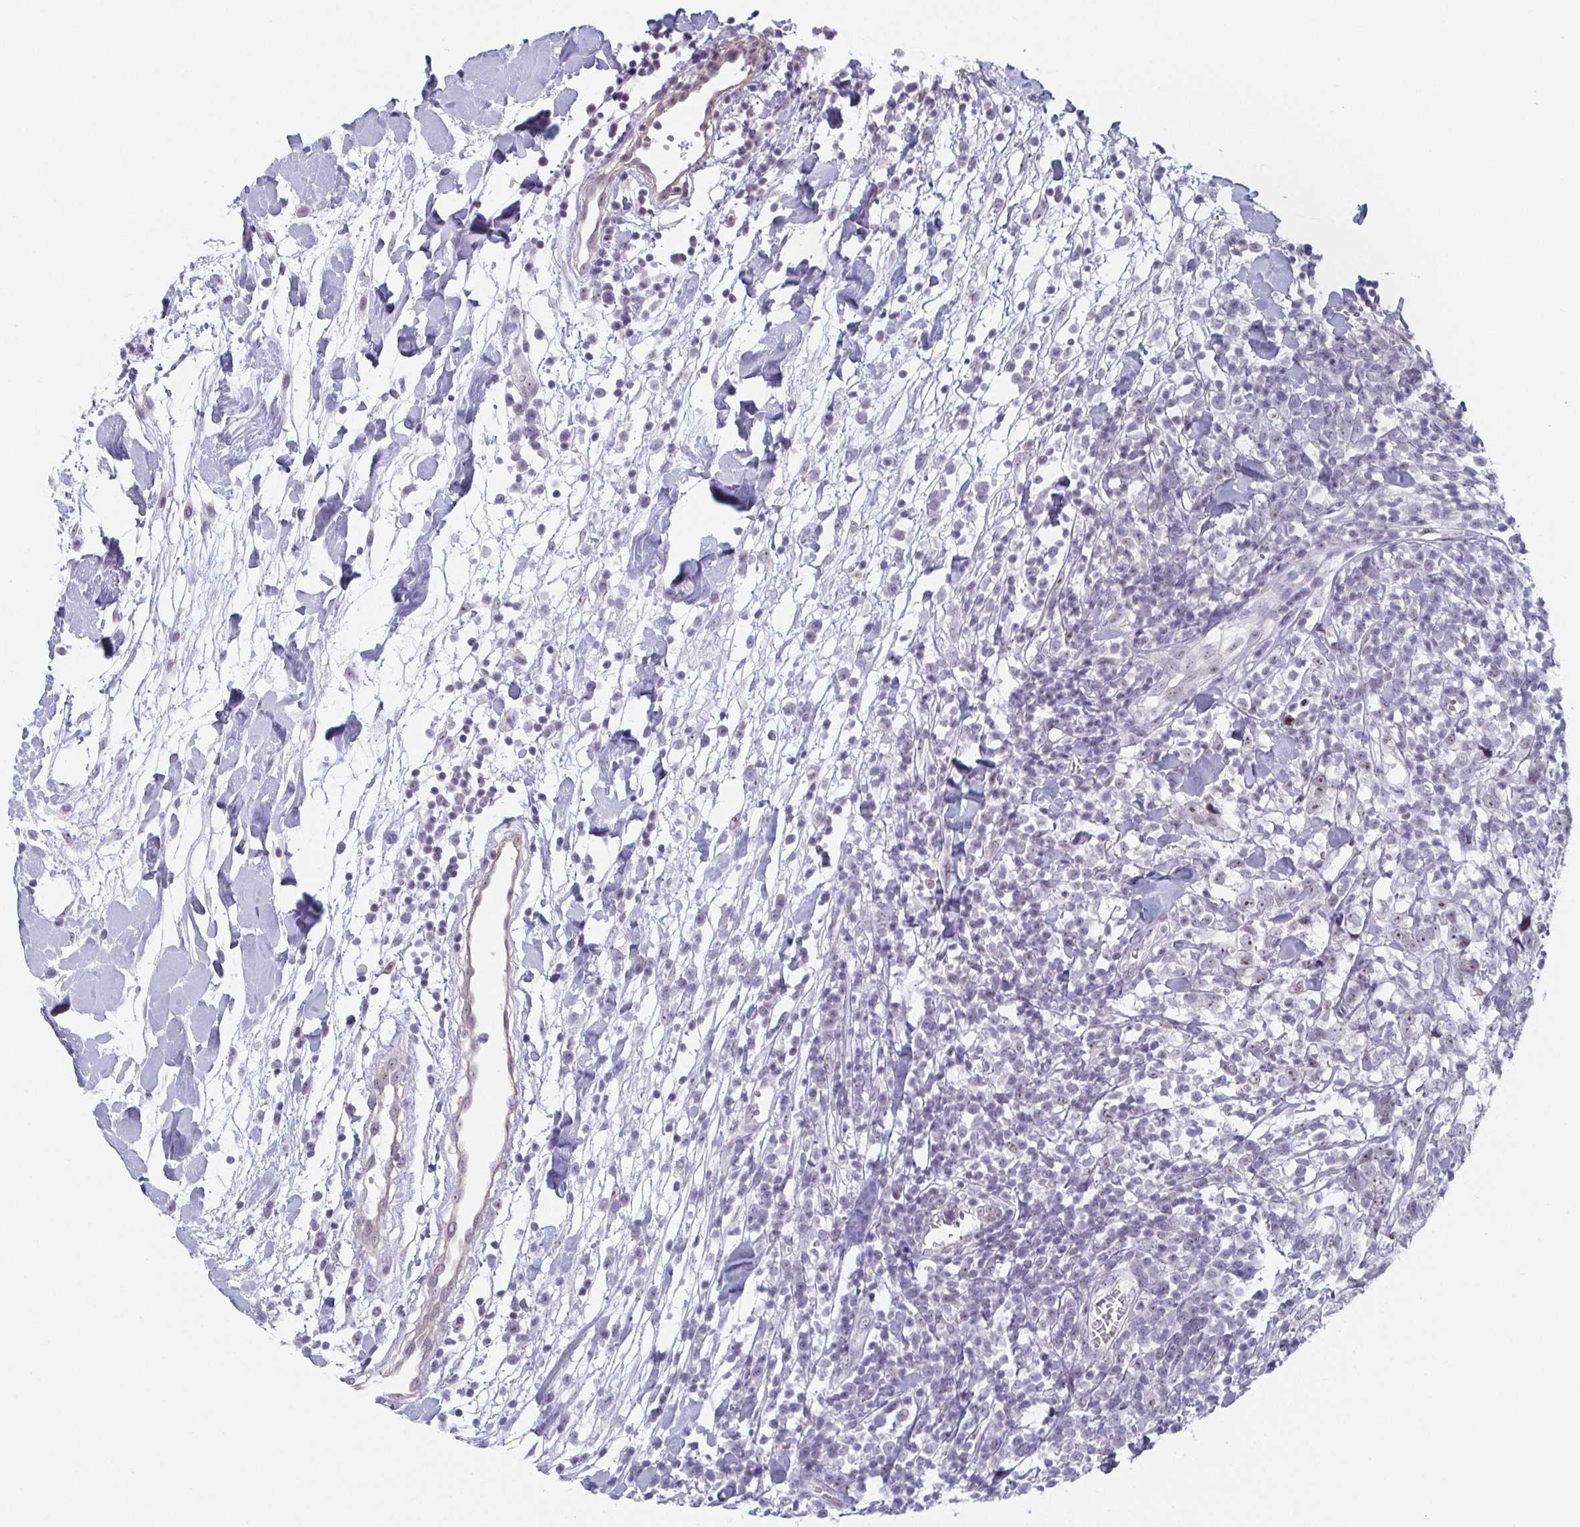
{"staining": {"intensity": "negative", "quantity": "none", "location": "none"}, "tissue": "breast cancer", "cell_type": "Tumor cells", "image_type": "cancer", "snomed": [{"axis": "morphology", "description": "Duct carcinoma"}, {"axis": "topography", "description": "Breast"}], "caption": "IHC photomicrograph of neoplastic tissue: human intraductal carcinoma (breast) stained with DAB (3,3'-diaminobenzidine) exhibits no significant protein staining in tumor cells. The staining is performed using DAB brown chromogen with nuclei counter-stained in using hematoxylin.", "gene": "EXOSC7", "patient": {"sex": "female", "age": 30}}